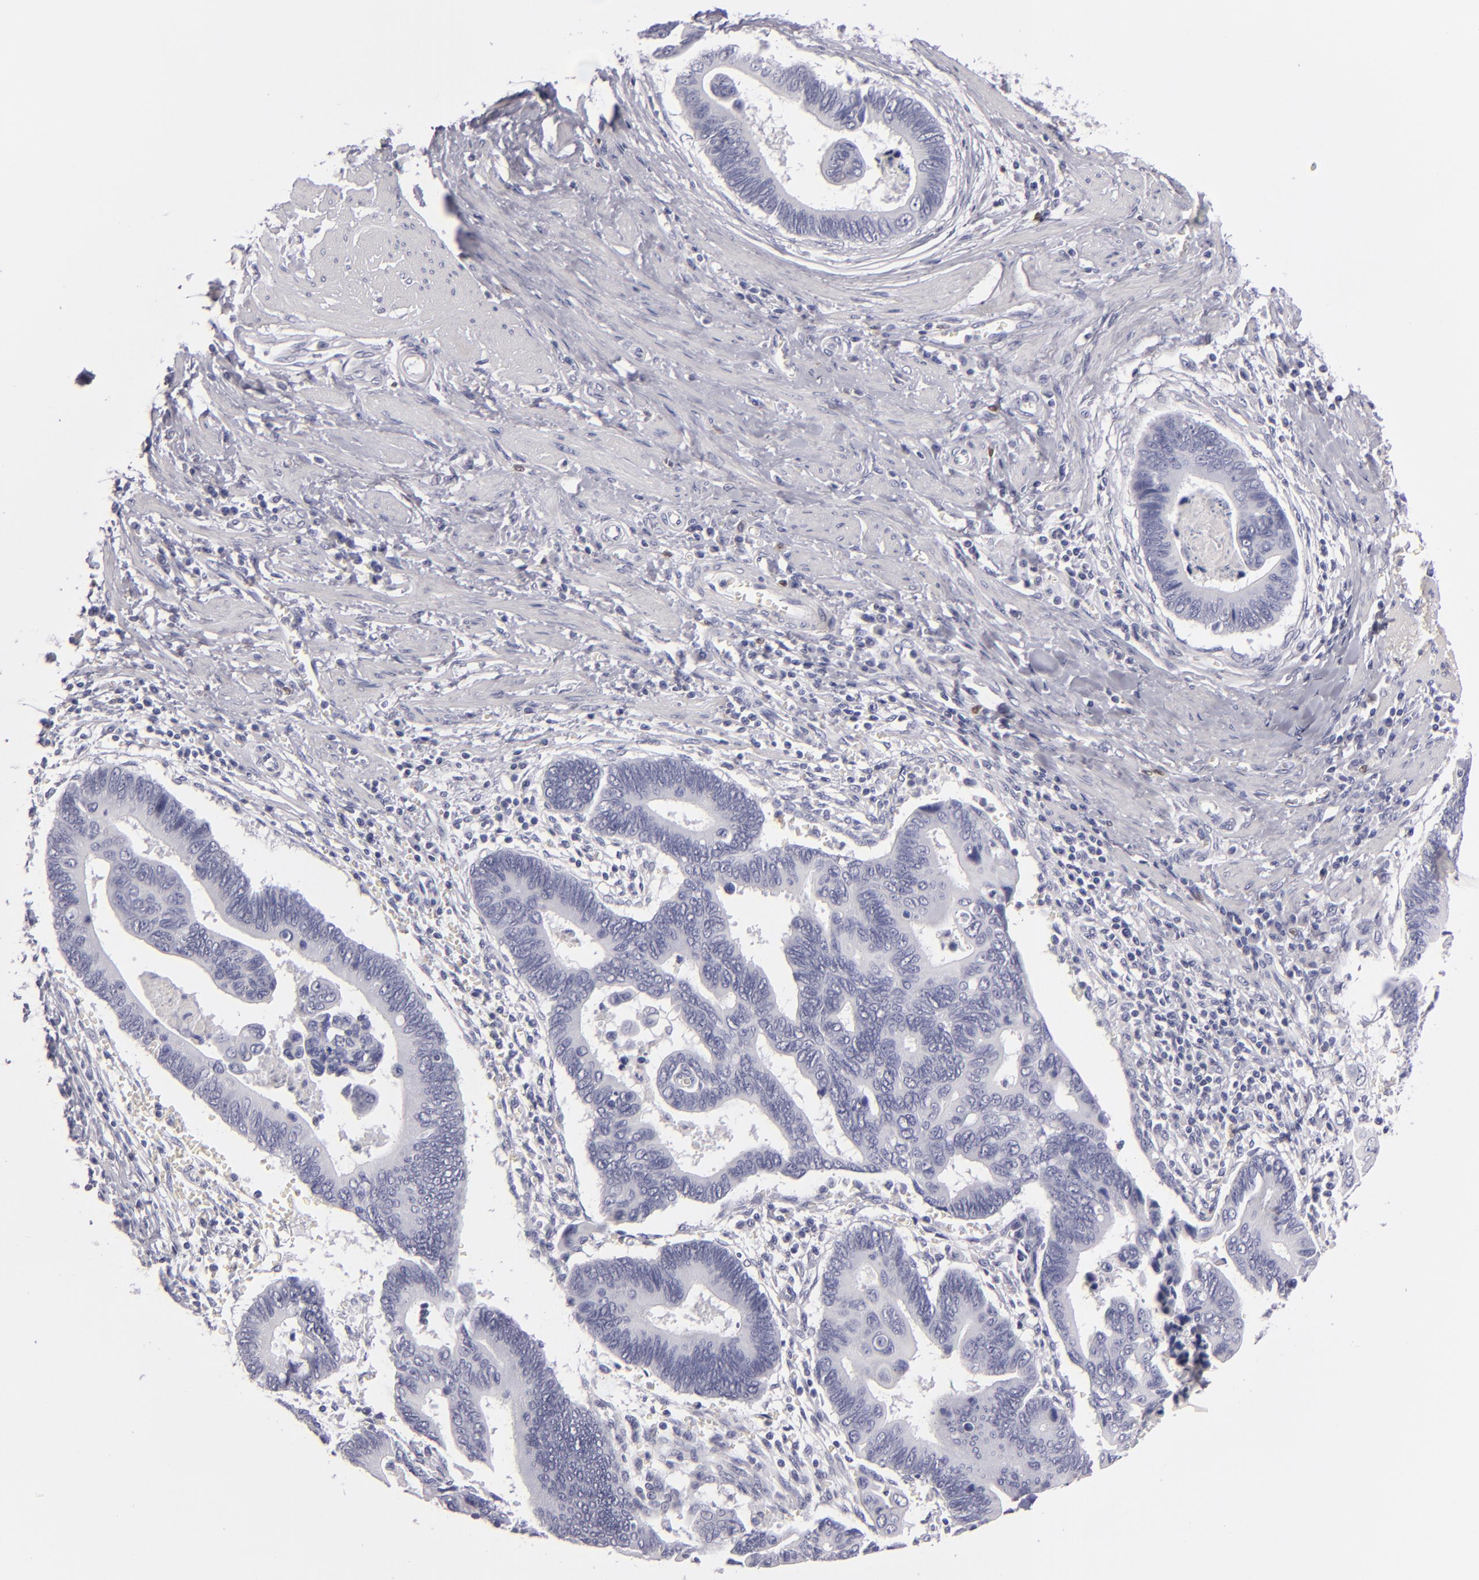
{"staining": {"intensity": "negative", "quantity": "none", "location": "none"}, "tissue": "pancreatic cancer", "cell_type": "Tumor cells", "image_type": "cancer", "snomed": [{"axis": "morphology", "description": "Adenocarcinoma, NOS"}, {"axis": "topography", "description": "Pancreas"}], "caption": "This is an IHC photomicrograph of human pancreatic cancer. There is no expression in tumor cells.", "gene": "F13A1", "patient": {"sex": "female", "age": 70}}